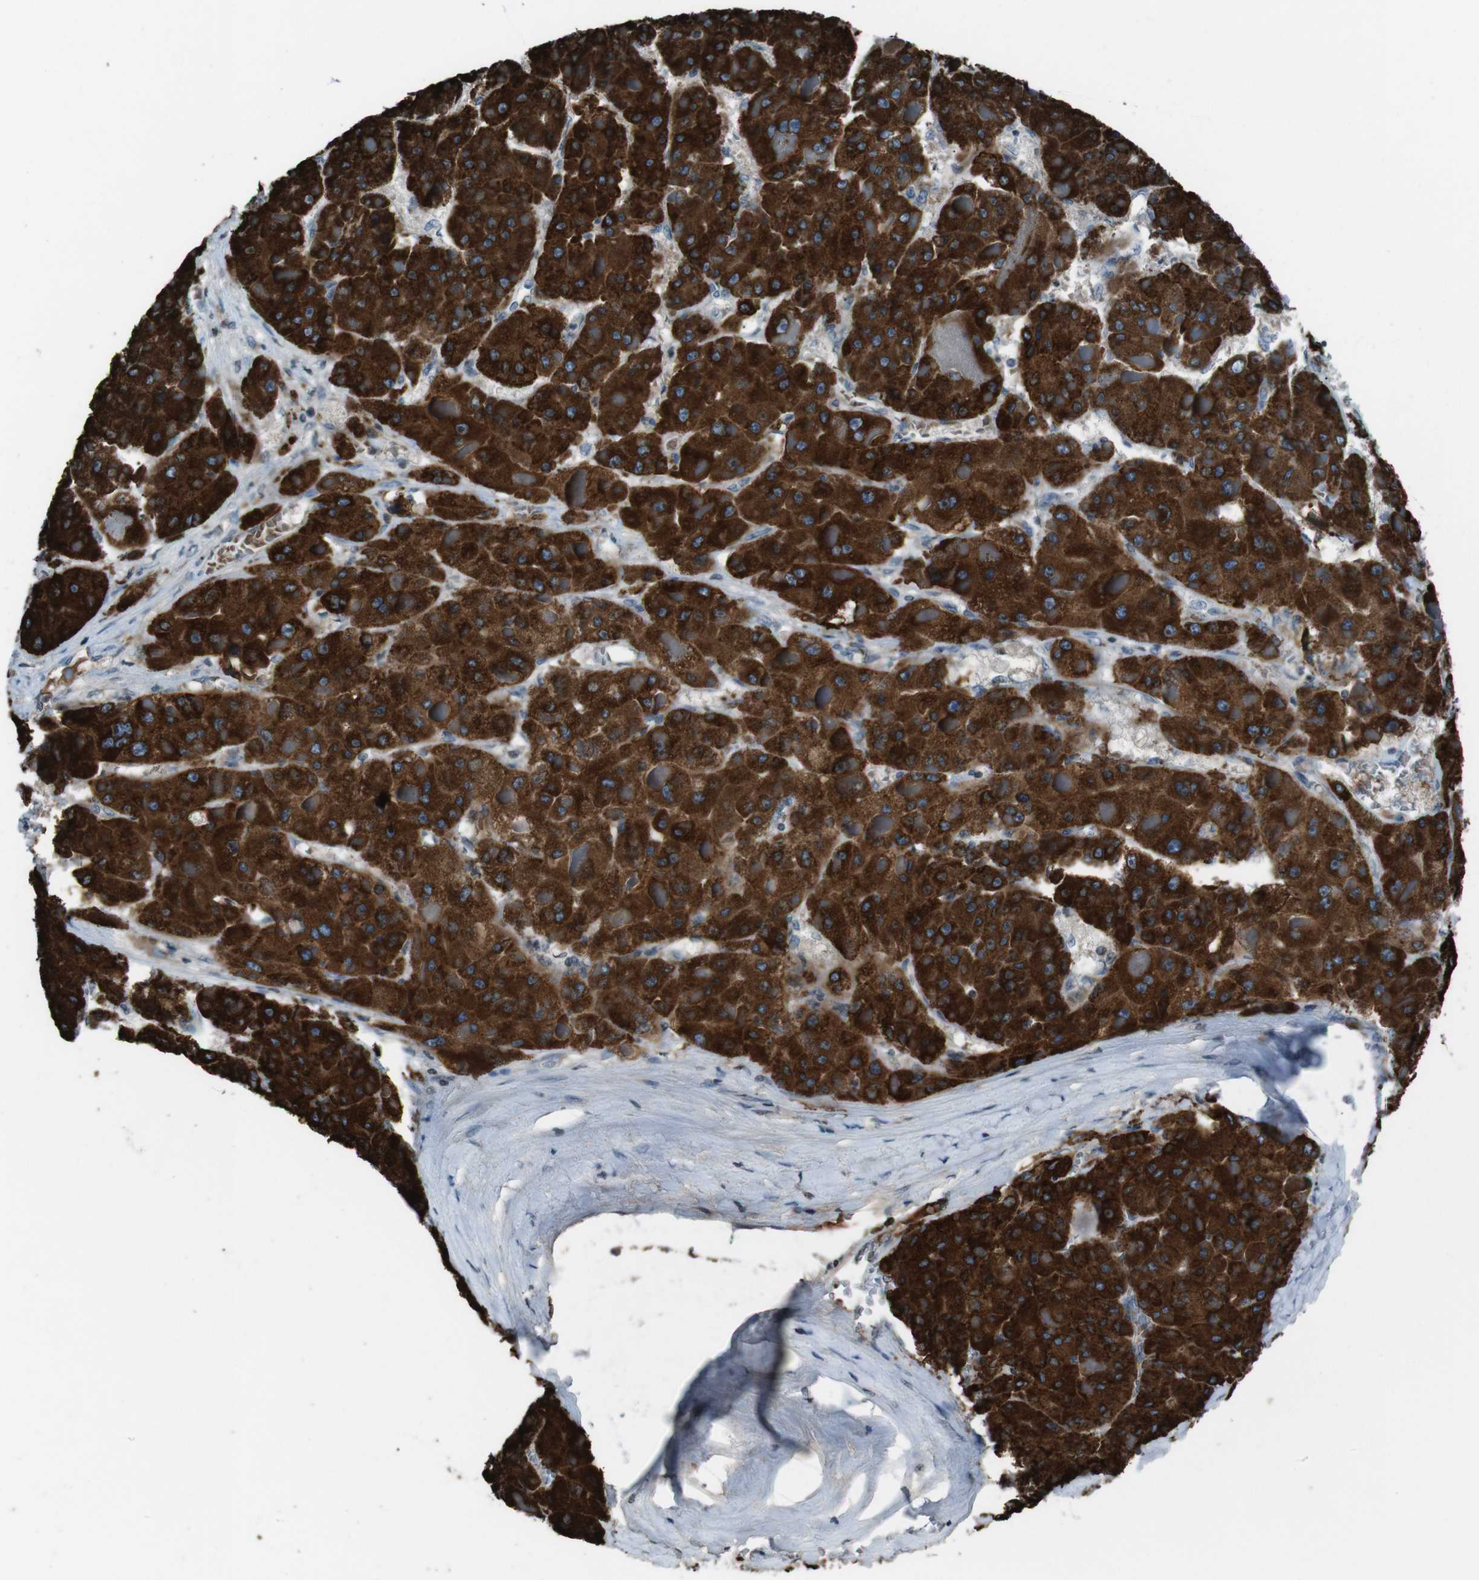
{"staining": {"intensity": "strong", "quantity": ">75%", "location": "cytoplasmic/membranous"}, "tissue": "liver cancer", "cell_type": "Tumor cells", "image_type": "cancer", "snomed": [{"axis": "morphology", "description": "Carcinoma, Hepatocellular, NOS"}, {"axis": "topography", "description": "Liver"}], "caption": "Human liver cancer stained for a protein (brown) shows strong cytoplasmic/membranous positive positivity in about >75% of tumor cells.", "gene": "UGT1A6", "patient": {"sex": "female", "age": 73}}